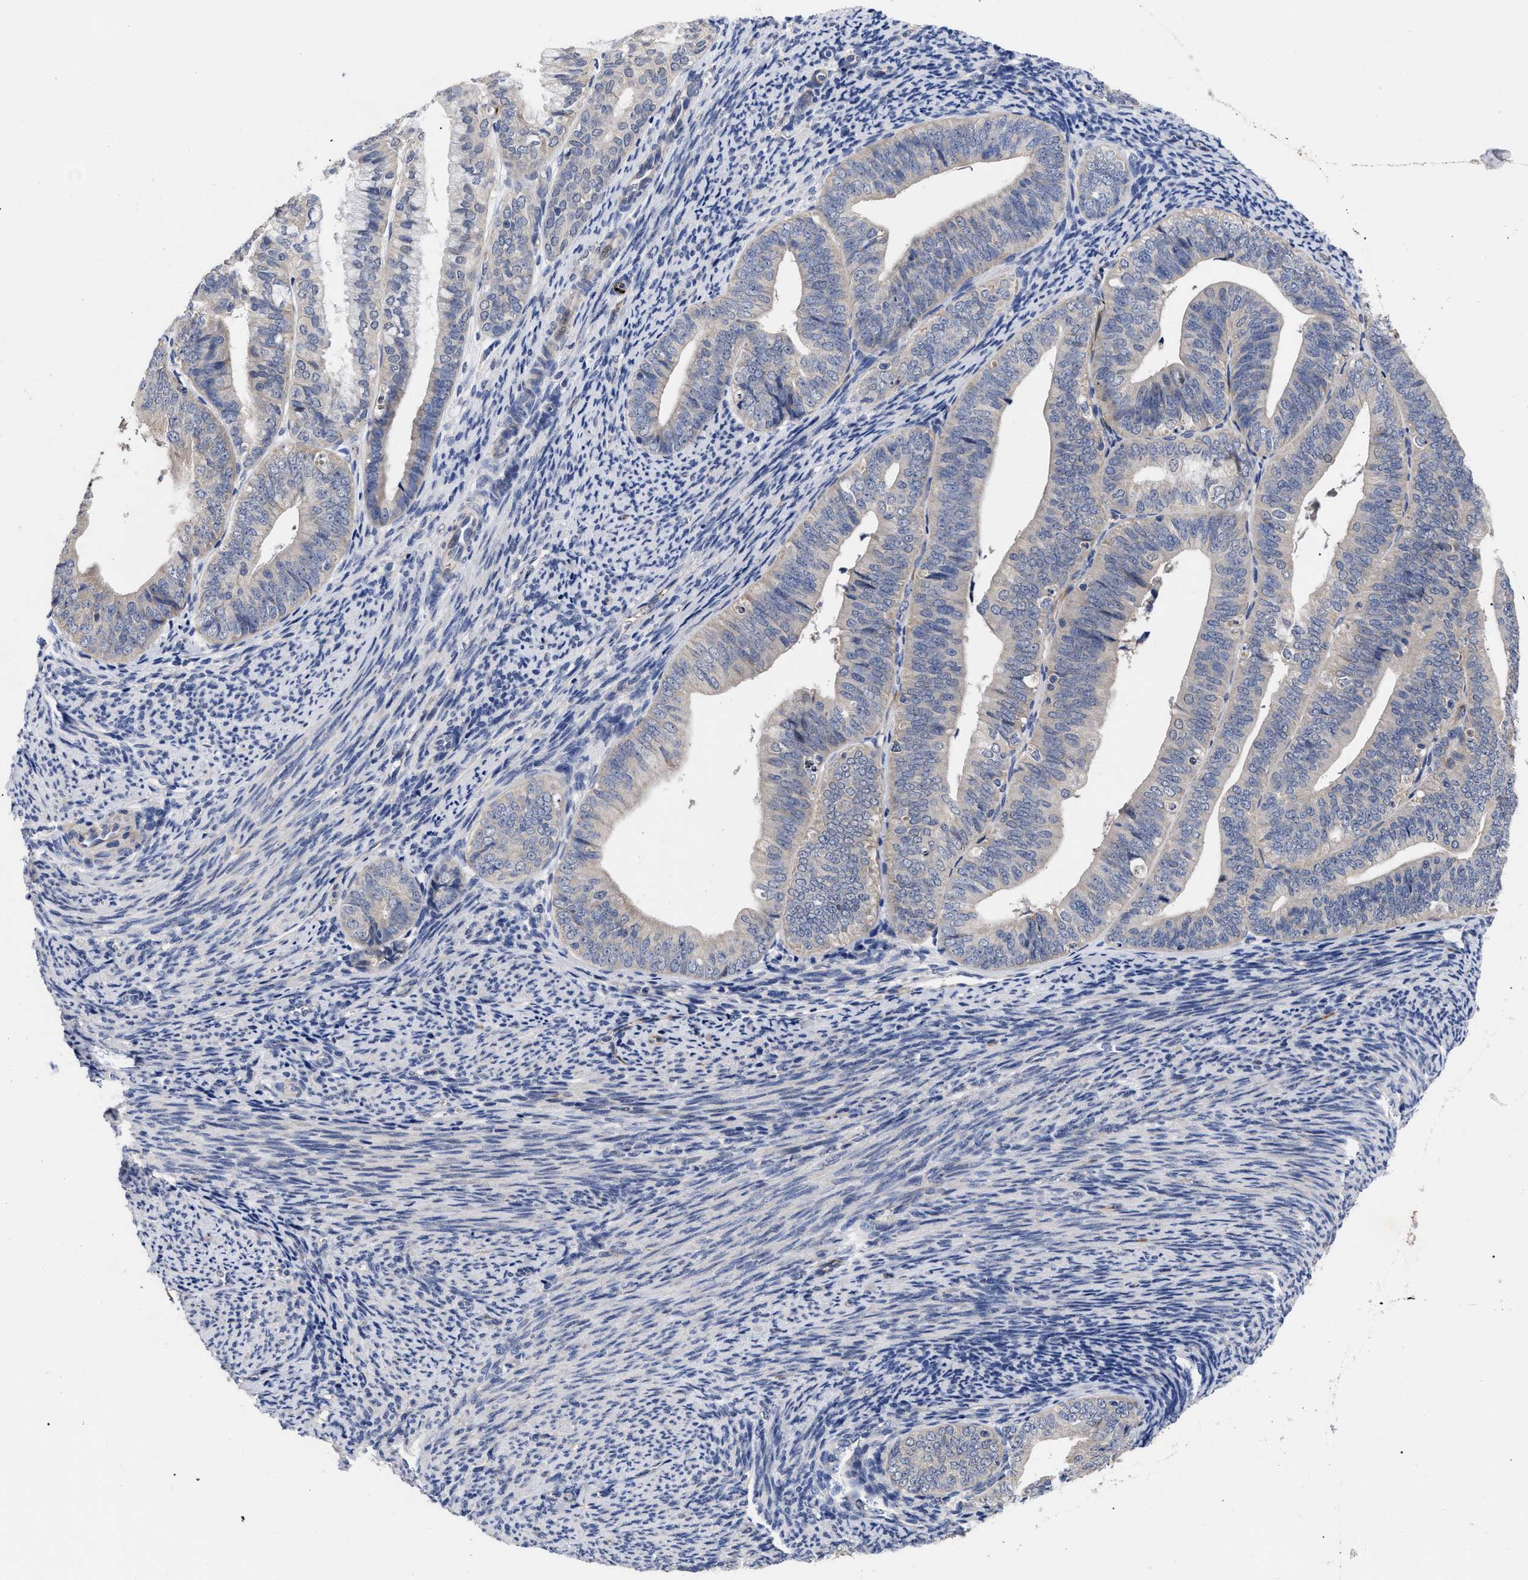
{"staining": {"intensity": "negative", "quantity": "none", "location": "none"}, "tissue": "endometrial cancer", "cell_type": "Tumor cells", "image_type": "cancer", "snomed": [{"axis": "morphology", "description": "Adenocarcinoma, NOS"}, {"axis": "topography", "description": "Endometrium"}], "caption": "Immunohistochemistry histopathology image of neoplastic tissue: human endometrial cancer (adenocarcinoma) stained with DAB shows no significant protein positivity in tumor cells. (Immunohistochemistry (ihc), brightfield microscopy, high magnification).", "gene": "CCN5", "patient": {"sex": "female", "age": 63}}